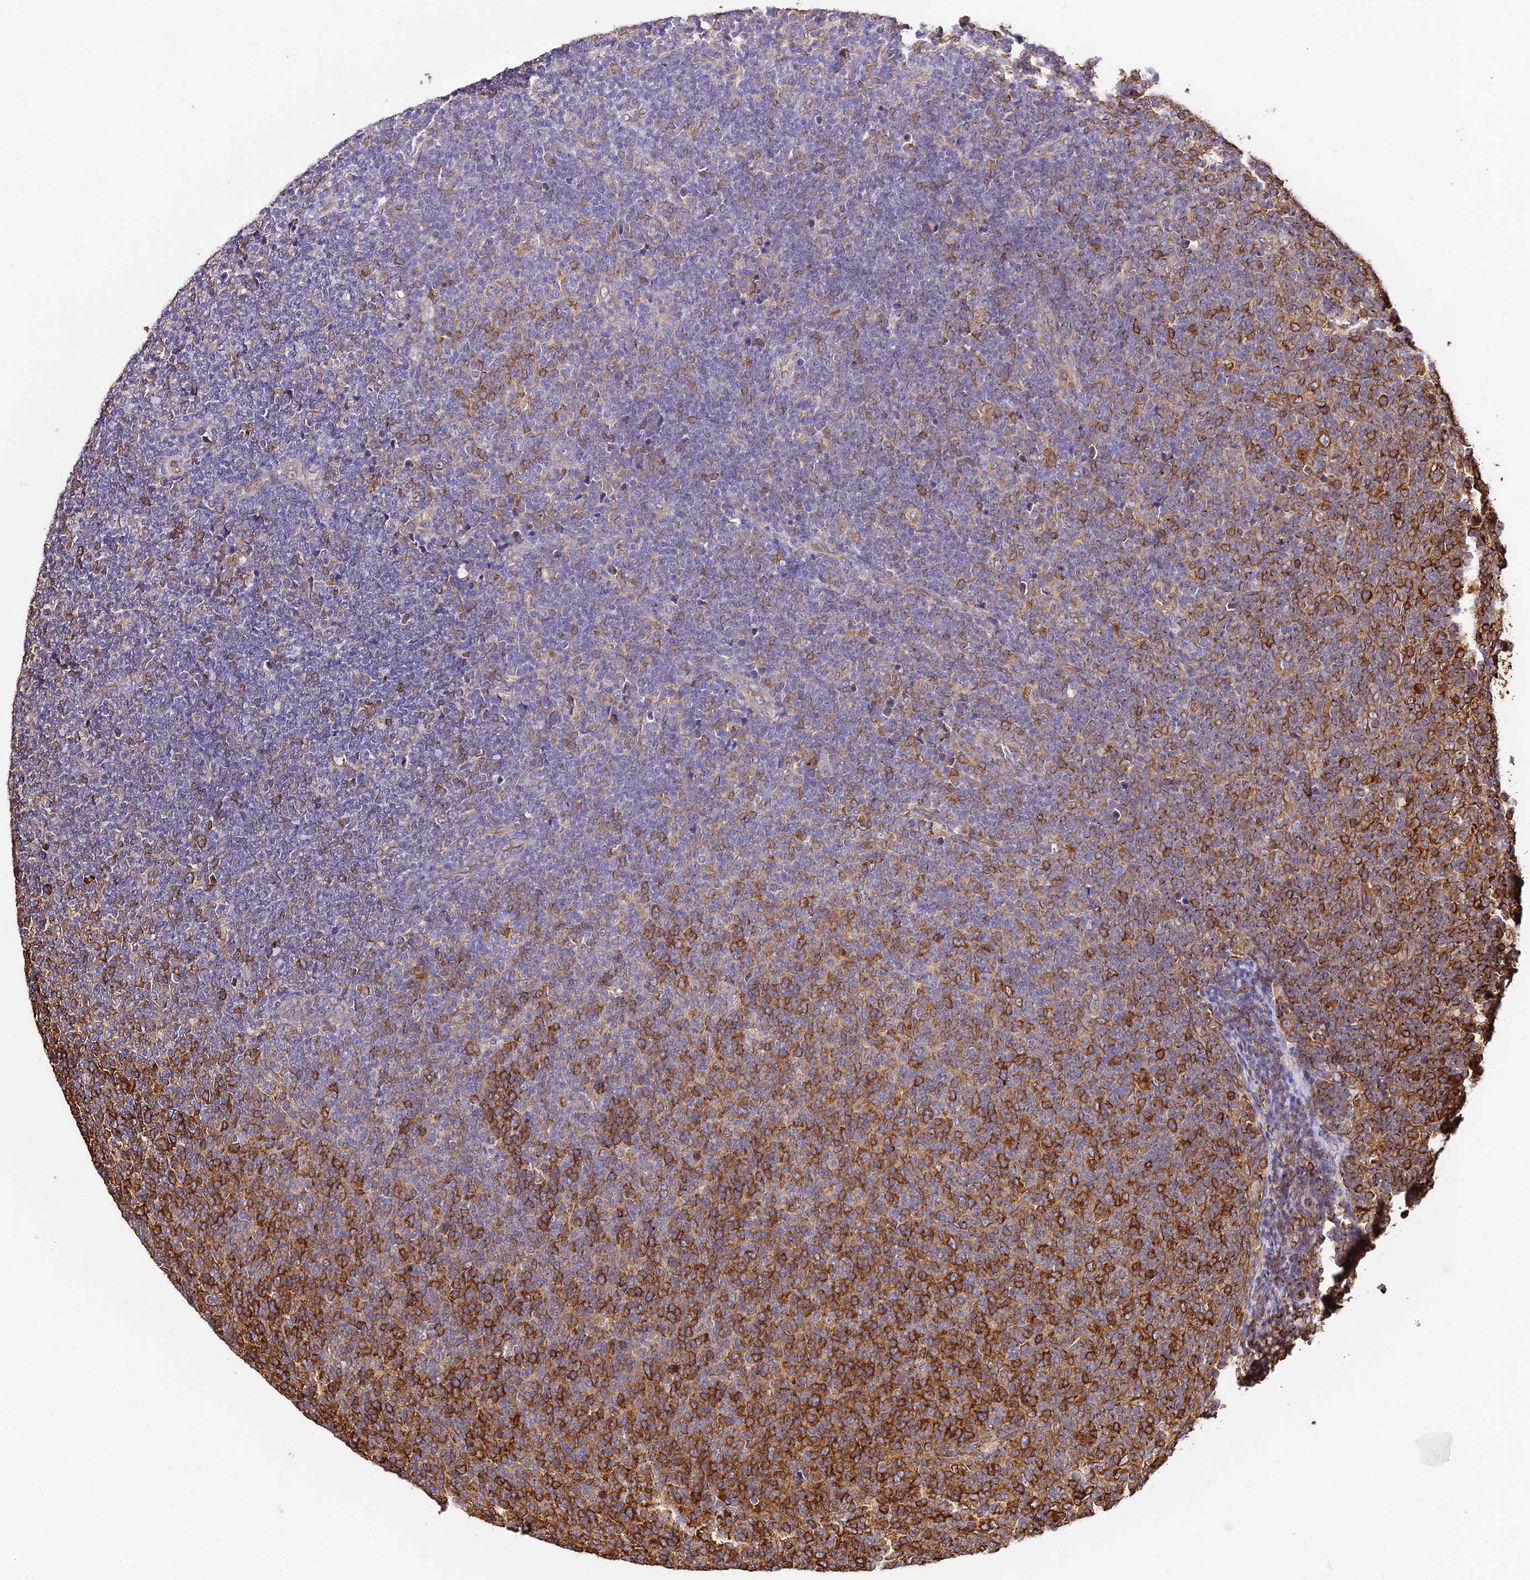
{"staining": {"intensity": "strong", "quantity": "25%-75%", "location": "cytoplasmic/membranous"}, "tissue": "lymphoma", "cell_type": "Tumor cells", "image_type": "cancer", "snomed": [{"axis": "morphology", "description": "Malignant lymphoma, non-Hodgkin's type, Low grade"}, {"axis": "topography", "description": "Lymph node"}], "caption": "Immunohistochemical staining of lymphoma exhibits high levels of strong cytoplasmic/membranous protein staining in approximately 25%-75% of tumor cells. Nuclei are stained in blue.", "gene": "TUBA3D", "patient": {"sex": "male", "age": 66}}